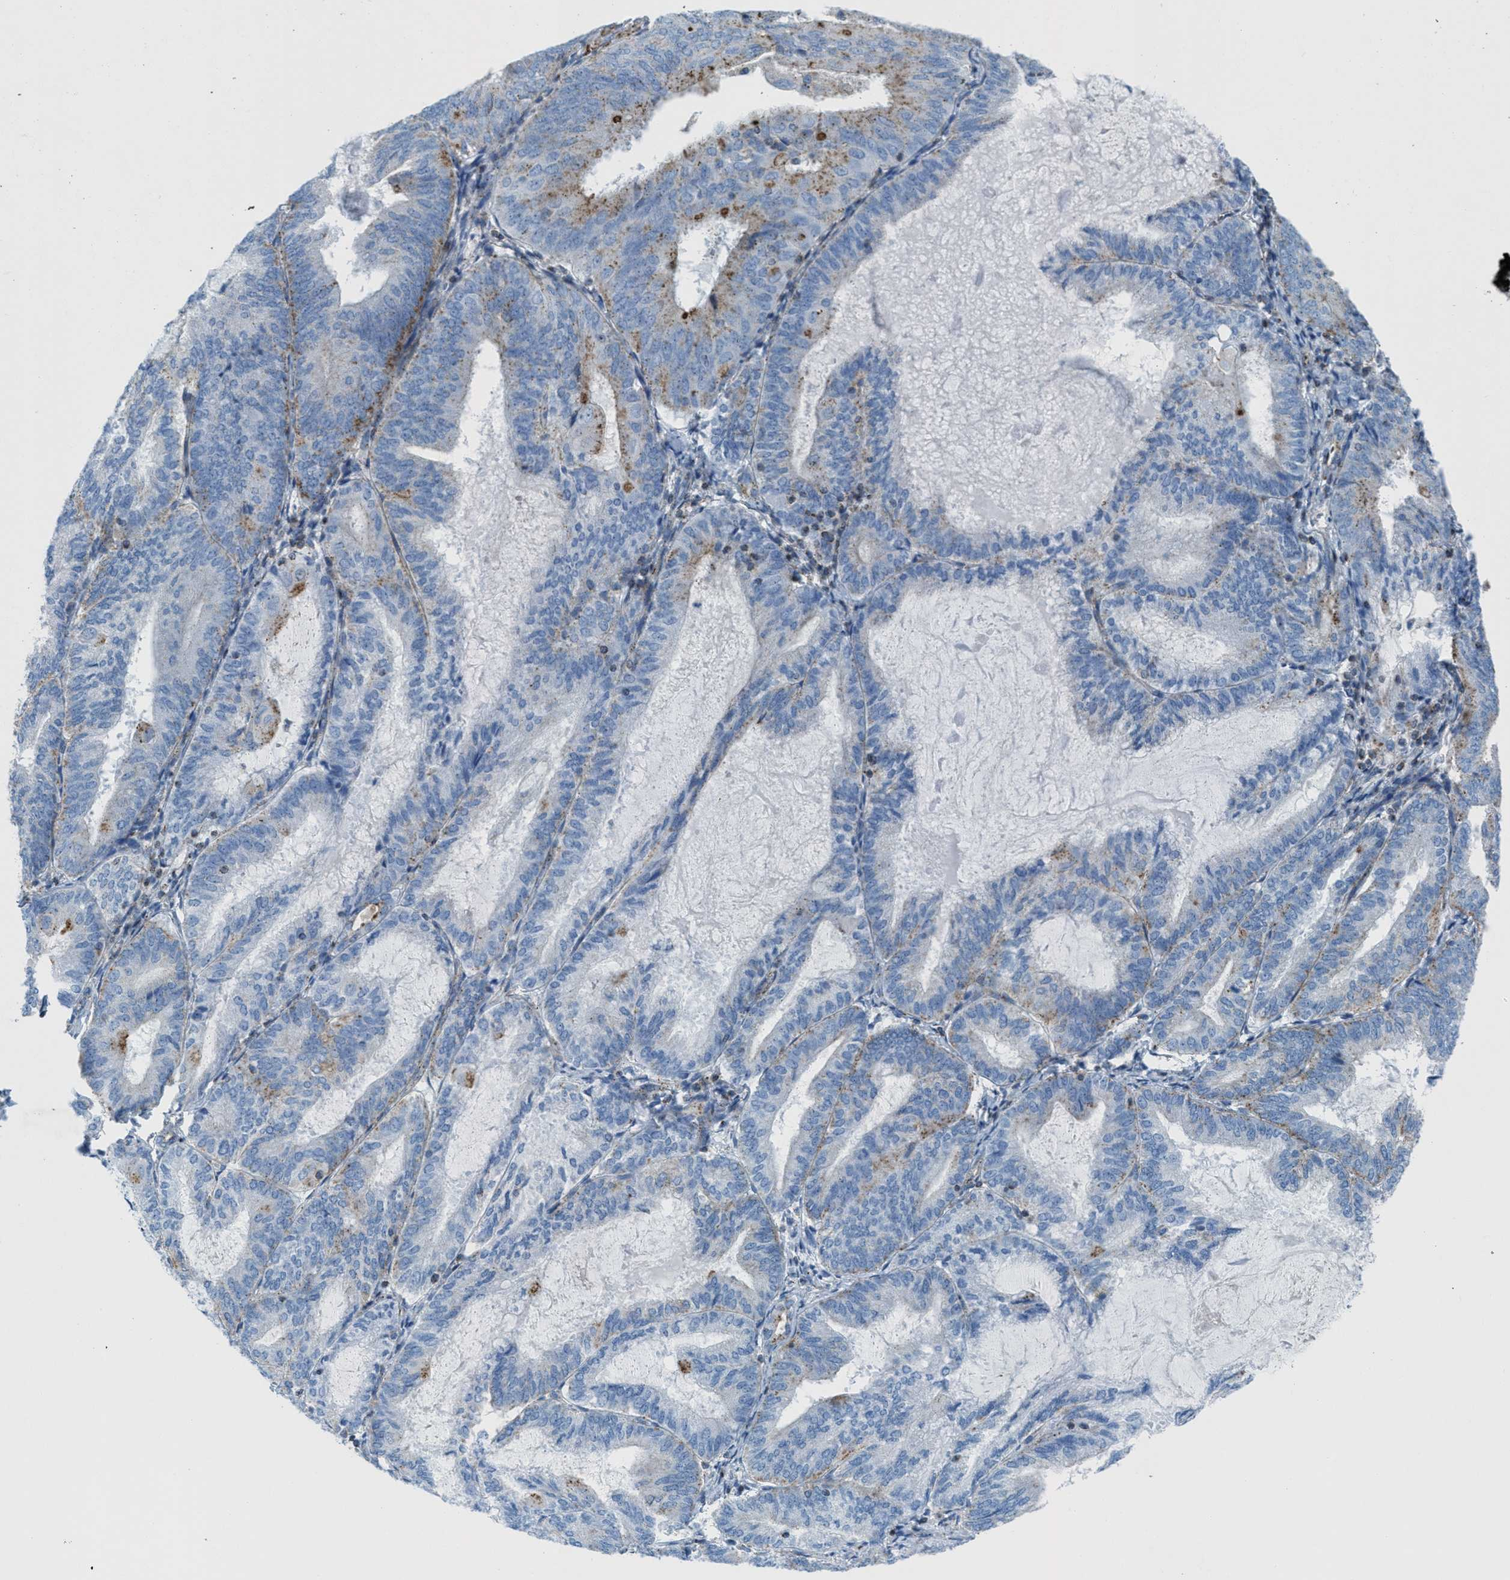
{"staining": {"intensity": "weak", "quantity": "<25%", "location": "cytoplasmic/membranous"}, "tissue": "endometrial cancer", "cell_type": "Tumor cells", "image_type": "cancer", "snomed": [{"axis": "morphology", "description": "Adenocarcinoma, NOS"}, {"axis": "topography", "description": "Endometrium"}], "caption": "Histopathology image shows no protein staining in tumor cells of endometrial adenocarcinoma tissue. (Brightfield microscopy of DAB (3,3'-diaminobenzidine) immunohistochemistry (IHC) at high magnification).", "gene": "MFSD13A", "patient": {"sex": "female", "age": 81}}